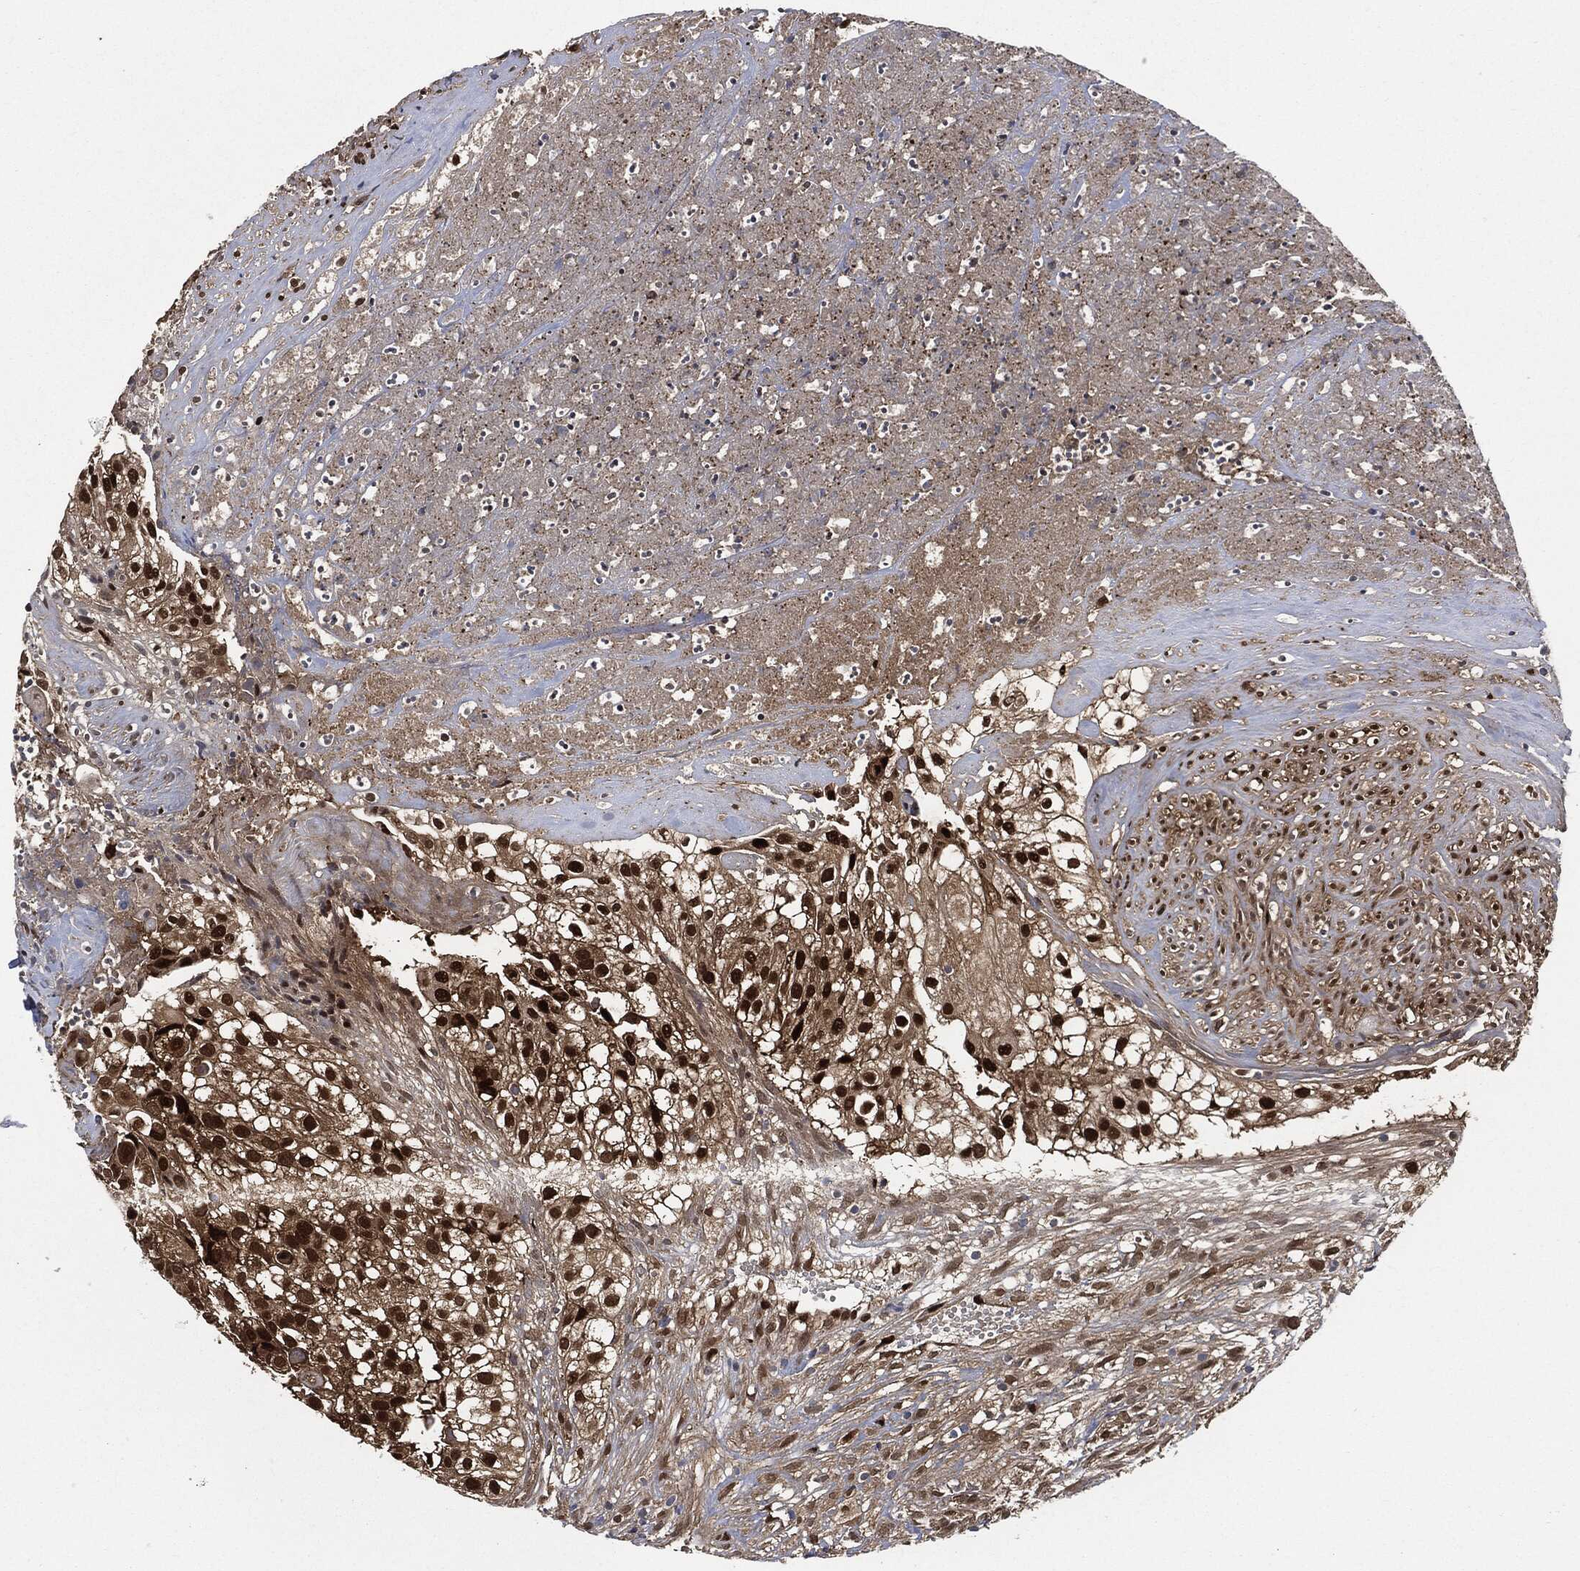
{"staining": {"intensity": "strong", "quantity": "25%-75%", "location": "nuclear"}, "tissue": "urothelial cancer", "cell_type": "Tumor cells", "image_type": "cancer", "snomed": [{"axis": "morphology", "description": "Urothelial carcinoma, High grade"}, {"axis": "topography", "description": "Urinary bladder"}], "caption": "There is high levels of strong nuclear staining in tumor cells of urothelial carcinoma (high-grade), as demonstrated by immunohistochemical staining (brown color).", "gene": "DCTN1", "patient": {"sex": "female", "age": 79}}